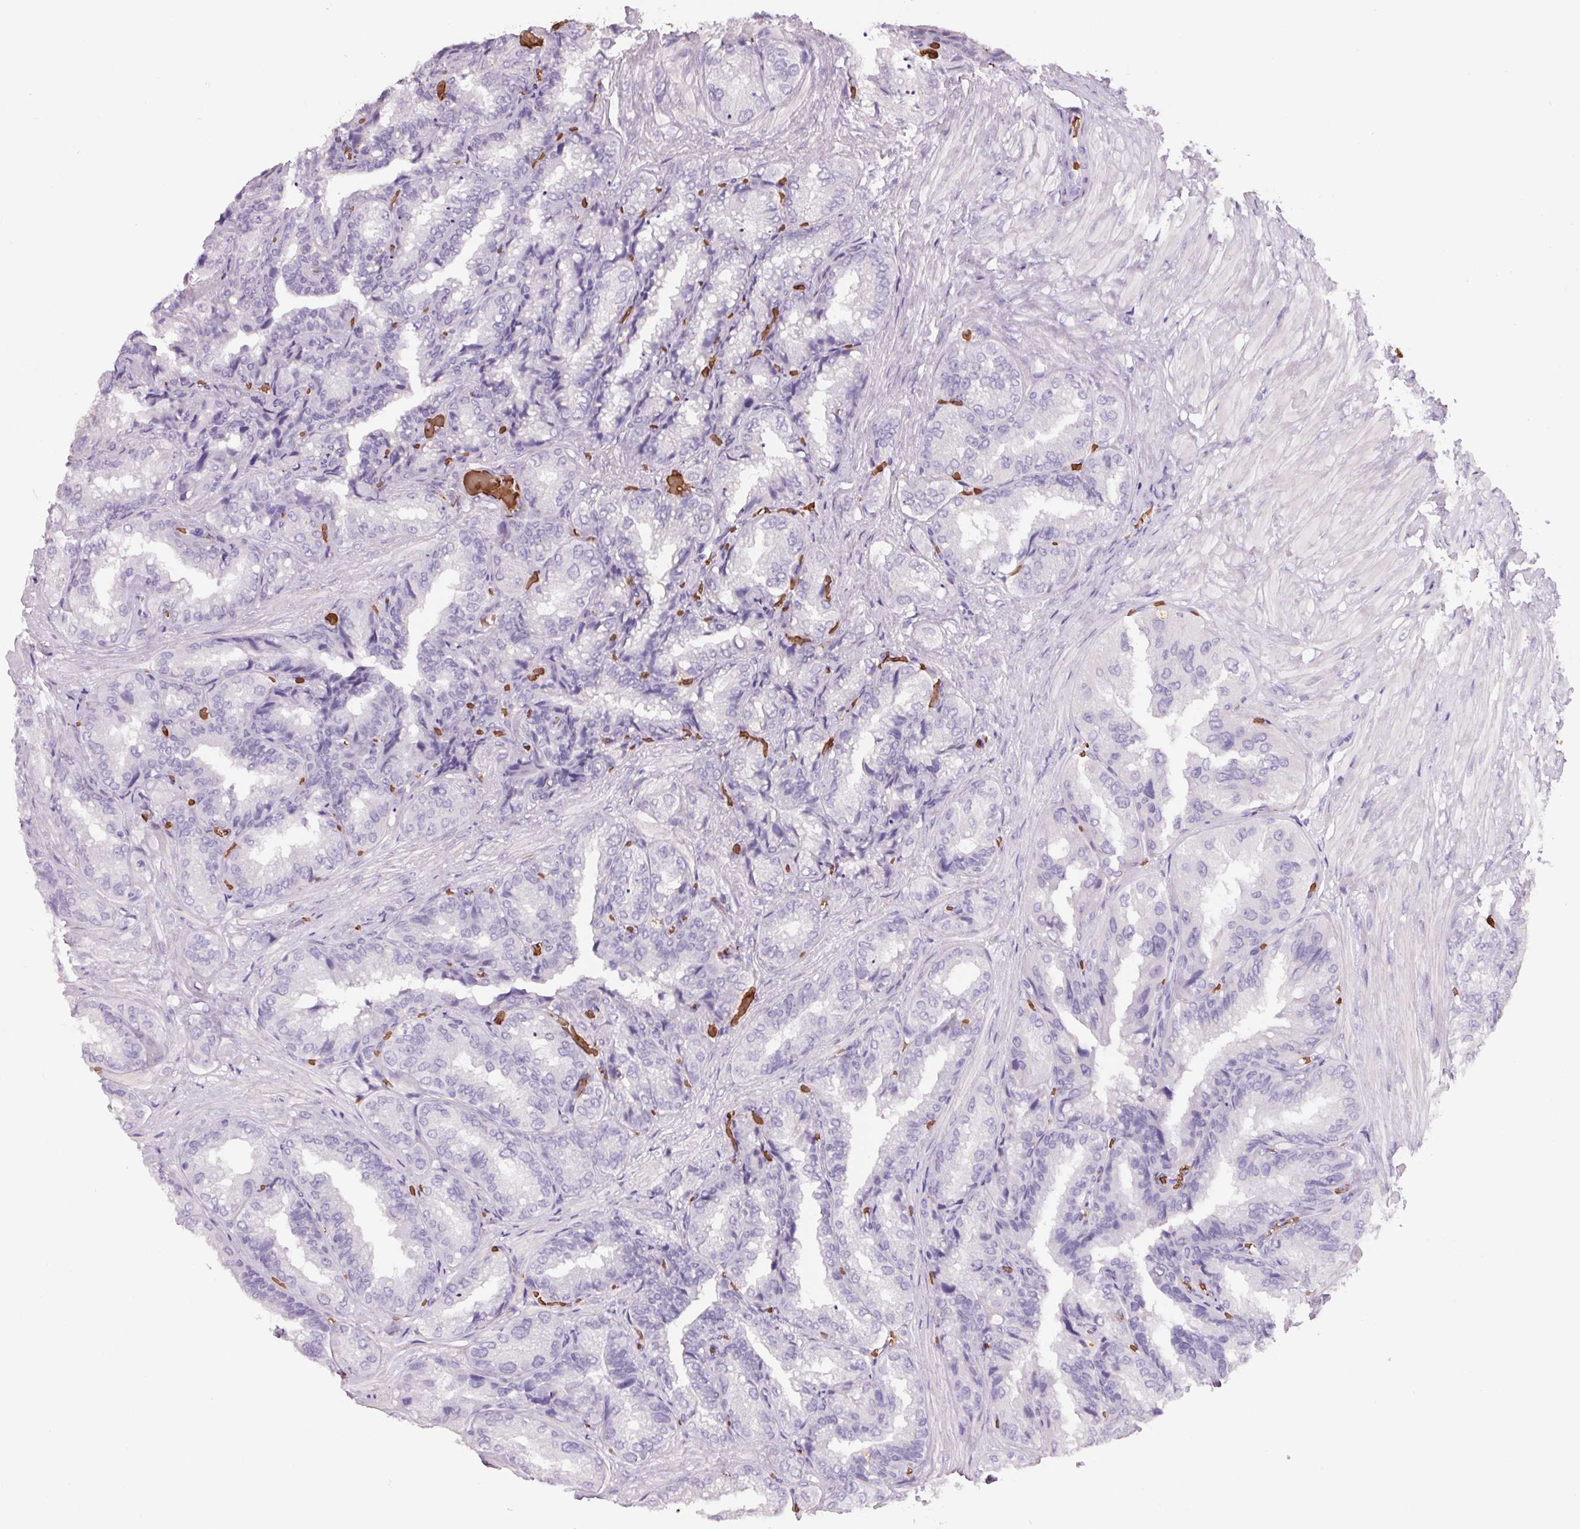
{"staining": {"intensity": "negative", "quantity": "none", "location": "none"}, "tissue": "seminal vesicle", "cell_type": "Glandular cells", "image_type": "normal", "snomed": [{"axis": "morphology", "description": "Normal tissue, NOS"}, {"axis": "topography", "description": "Seminal veicle"}], "caption": "This is an immunohistochemistry (IHC) micrograph of benign human seminal vesicle. There is no positivity in glandular cells.", "gene": "HBQ1", "patient": {"sex": "male", "age": 68}}